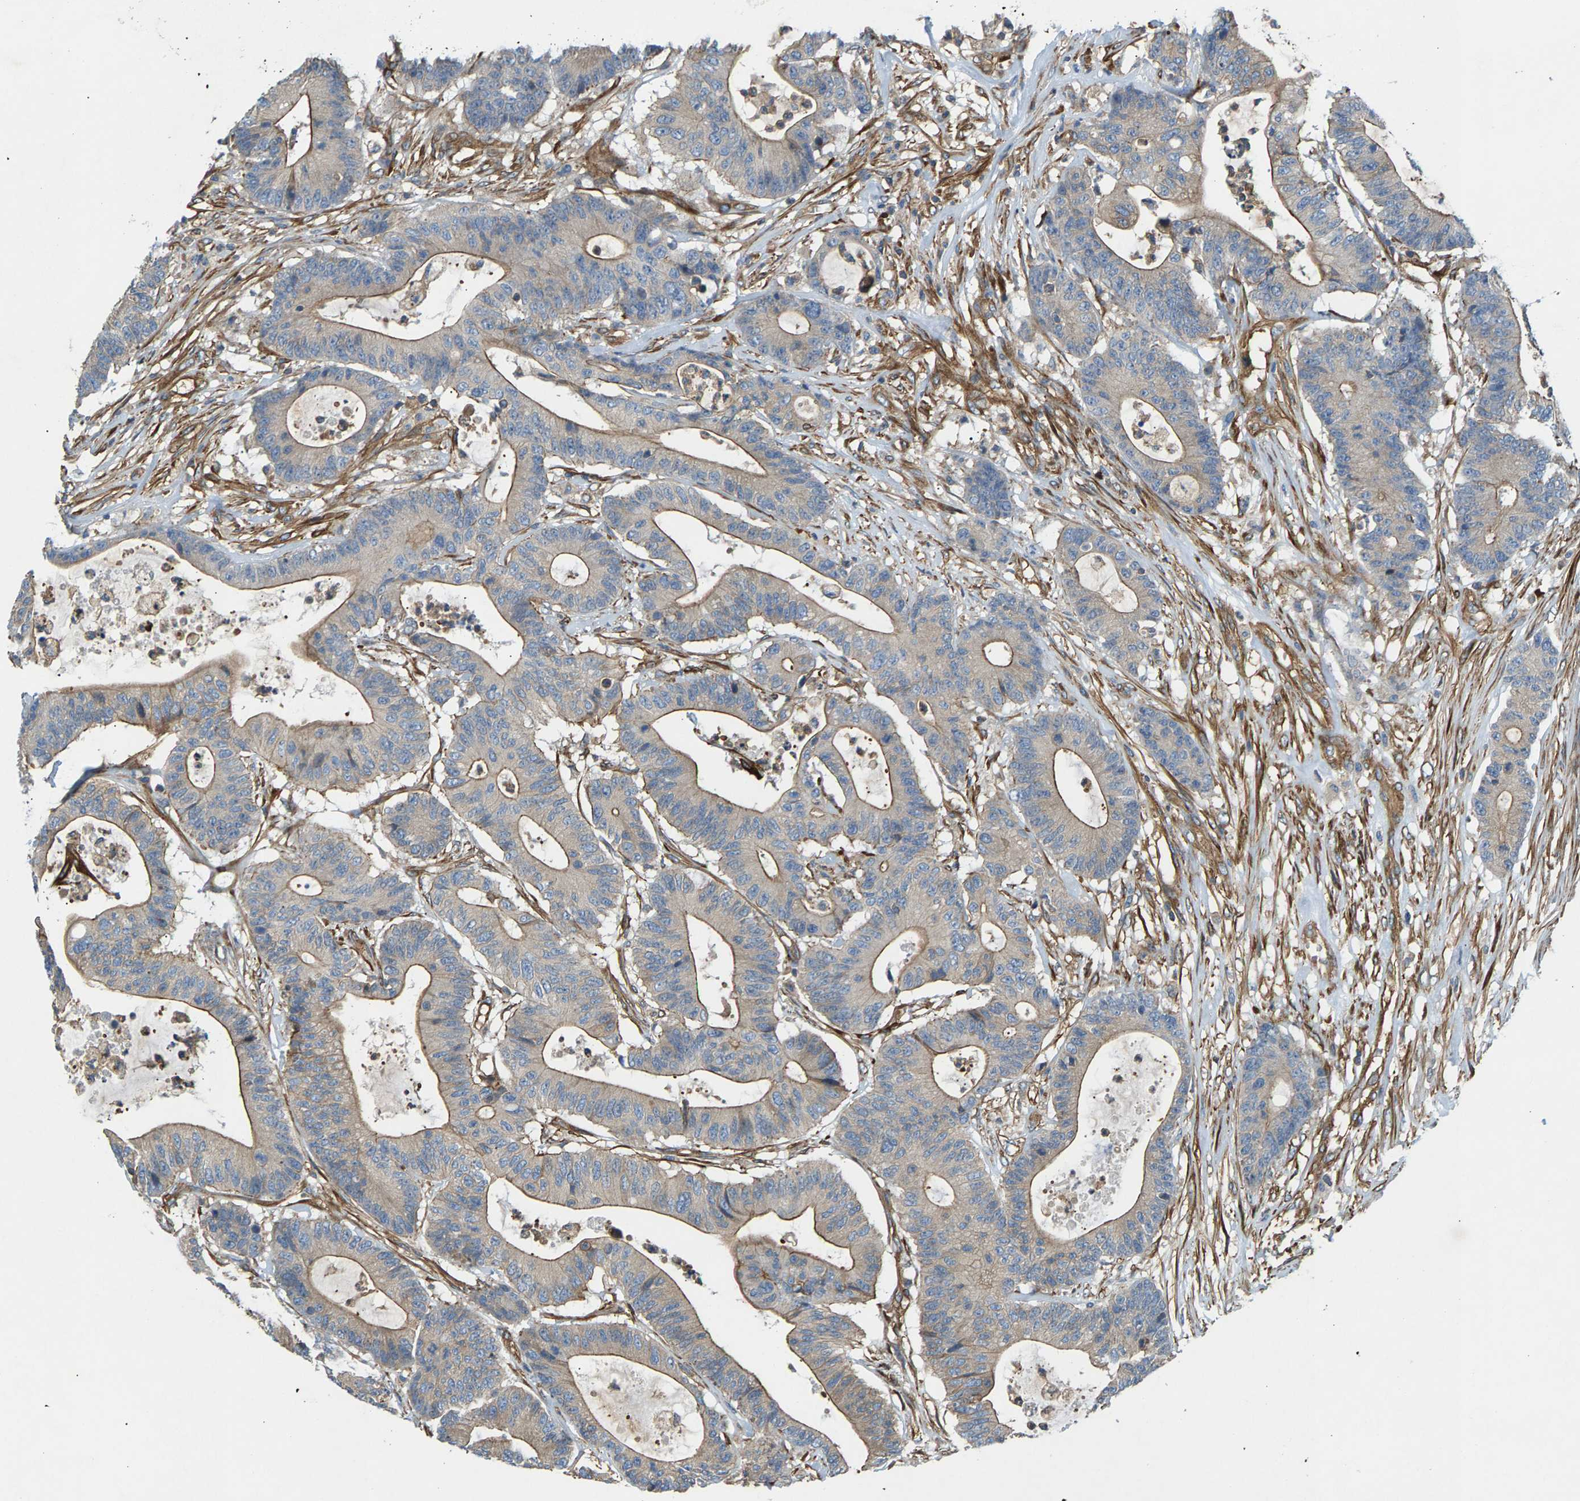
{"staining": {"intensity": "weak", "quantity": "25%-75%", "location": "cytoplasmic/membranous"}, "tissue": "colorectal cancer", "cell_type": "Tumor cells", "image_type": "cancer", "snomed": [{"axis": "morphology", "description": "Adenocarcinoma, NOS"}, {"axis": "topography", "description": "Colon"}], "caption": "Protein staining exhibits weak cytoplasmic/membranous positivity in about 25%-75% of tumor cells in colorectal cancer (adenocarcinoma). (brown staining indicates protein expression, while blue staining denotes nuclei).", "gene": "PDCL", "patient": {"sex": "female", "age": 84}}